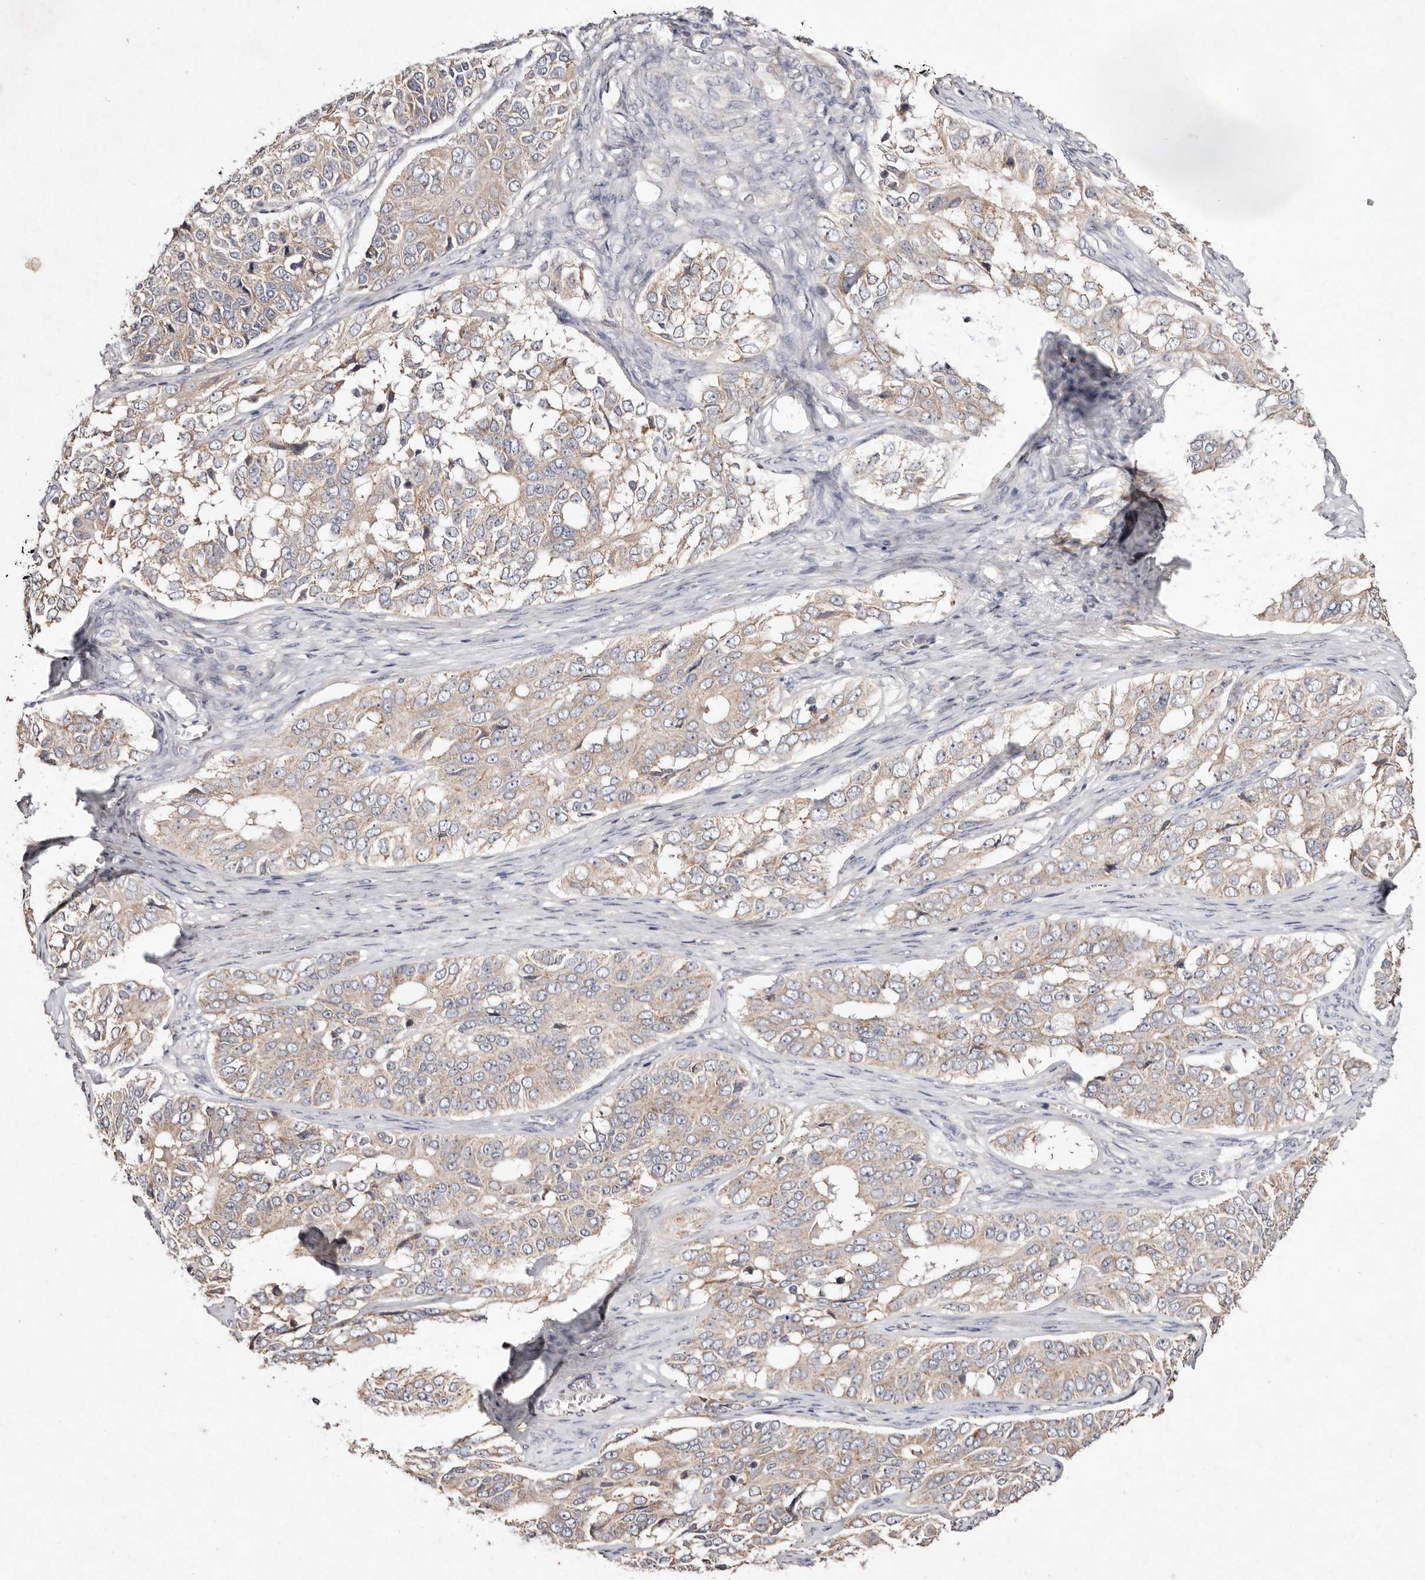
{"staining": {"intensity": "weak", "quantity": ">75%", "location": "cytoplasmic/membranous"}, "tissue": "ovarian cancer", "cell_type": "Tumor cells", "image_type": "cancer", "snomed": [{"axis": "morphology", "description": "Carcinoma, endometroid"}, {"axis": "topography", "description": "Ovary"}], "caption": "IHC staining of endometroid carcinoma (ovarian), which demonstrates low levels of weak cytoplasmic/membranous staining in about >75% of tumor cells indicating weak cytoplasmic/membranous protein staining. The staining was performed using DAB (brown) for protein detection and nuclei were counterstained in hematoxylin (blue).", "gene": "TSC2", "patient": {"sex": "female", "age": 51}}